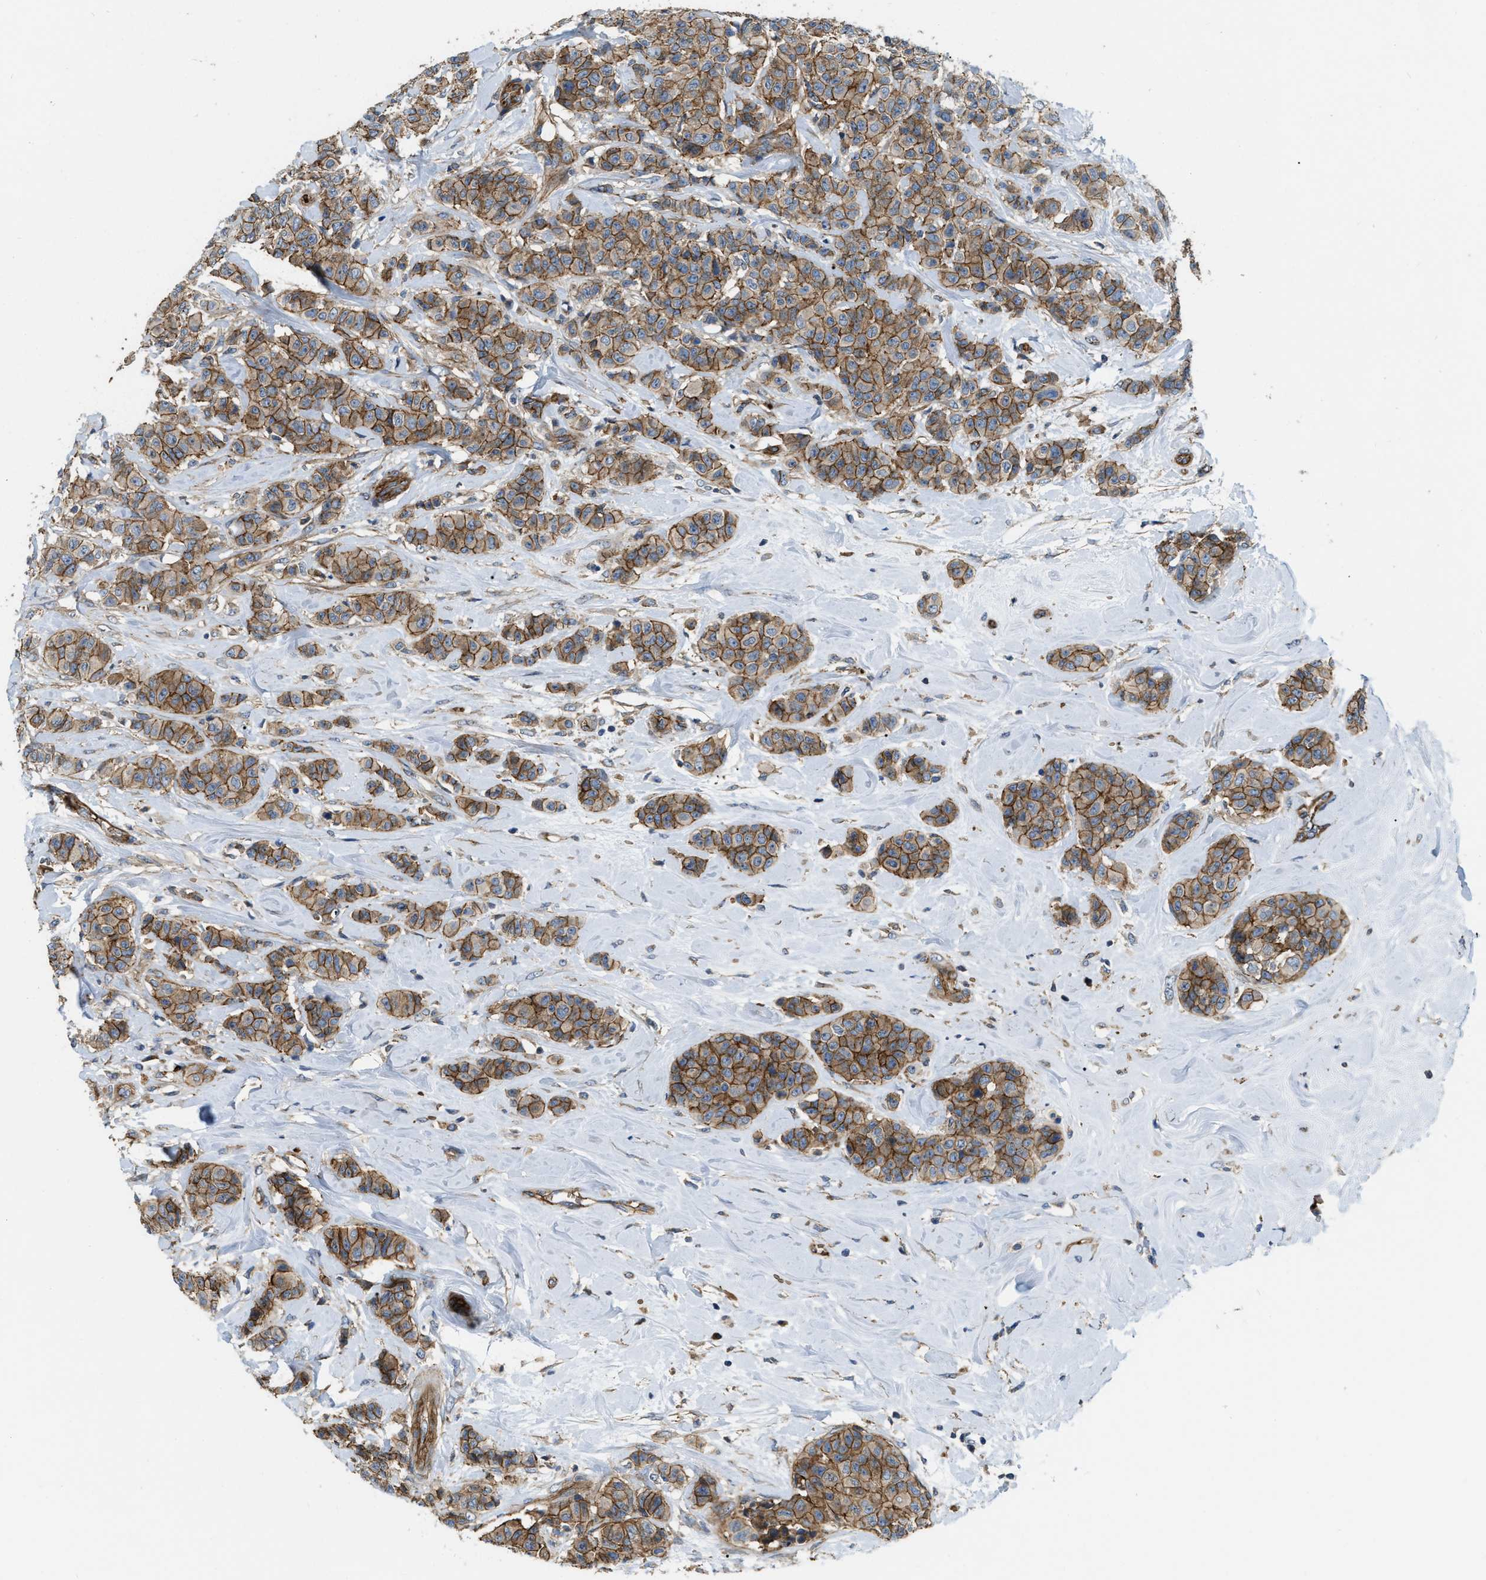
{"staining": {"intensity": "strong", "quantity": ">75%", "location": "cytoplasmic/membranous"}, "tissue": "breast cancer", "cell_type": "Tumor cells", "image_type": "cancer", "snomed": [{"axis": "morphology", "description": "Normal tissue, NOS"}, {"axis": "morphology", "description": "Duct carcinoma"}, {"axis": "topography", "description": "Breast"}], "caption": "IHC histopathology image of neoplastic tissue: human breast cancer (intraductal carcinoma) stained using immunohistochemistry exhibits high levels of strong protein expression localized specifically in the cytoplasmic/membranous of tumor cells, appearing as a cytoplasmic/membranous brown color.", "gene": "ERC1", "patient": {"sex": "female", "age": 40}}